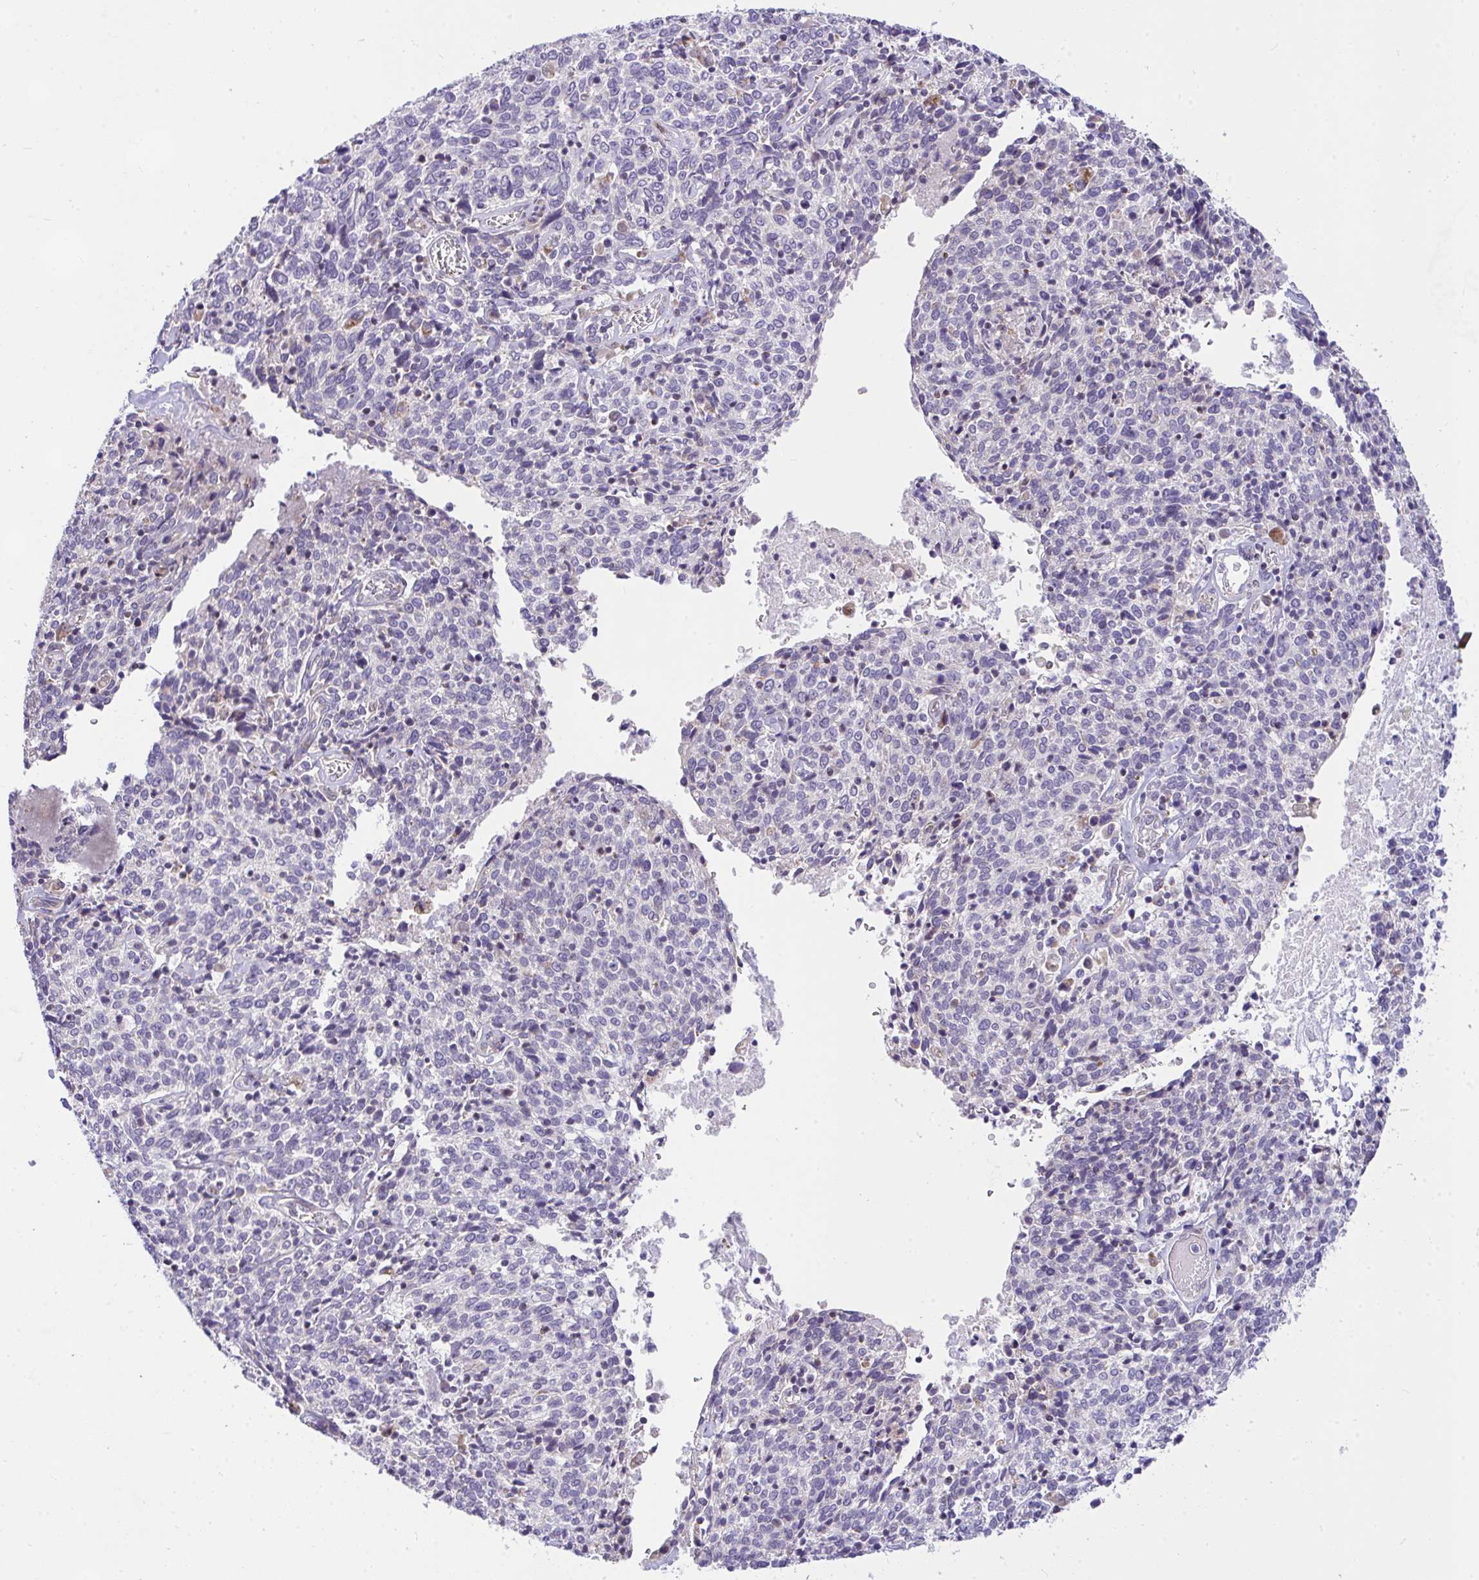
{"staining": {"intensity": "negative", "quantity": "none", "location": "none"}, "tissue": "cervical cancer", "cell_type": "Tumor cells", "image_type": "cancer", "snomed": [{"axis": "morphology", "description": "Squamous cell carcinoma, NOS"}, {"axis": "topography", "description": "Cervix"}], "caption": "IHC histopathology image of neoplastic tissue: squamous cell carcinoma (cervical) stained with DAB (3,3'-diaminobenzidine) reveals no significant protein staining in tumor cells.", "gene": "CEP63", "patient": {"sex": "female", "age": 46}}